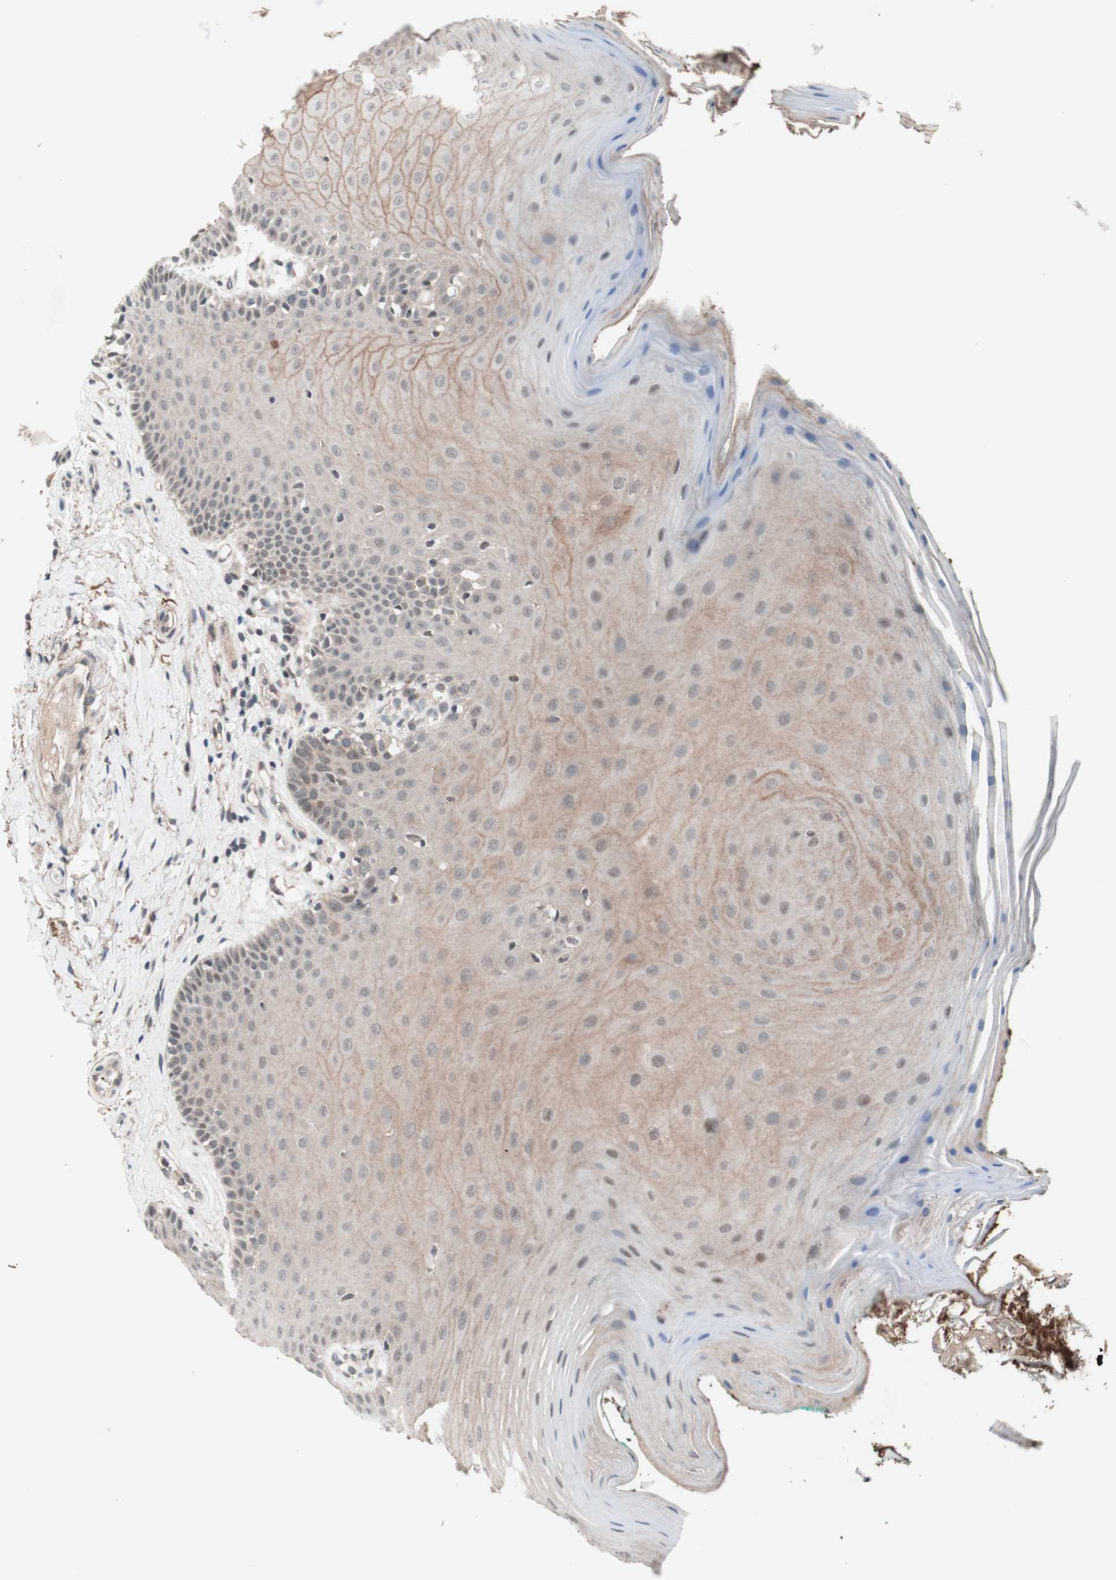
{"staining": {"intensity": "weak", "quantity": "25%-75%", "location": "cytoplasmic/membranous,nuclear"}, "tissue": "oral mucosa", "cell_type": "Squamous epithelial cells", "image_type": "normal", "snomed": [{"axis": "morphology", "description": "Normal tissue, NOS"}, {"axis": "topography", "description": "Skeletal muscle"}, {"axis": "topography", "description": "Oral tissue"}], "caption": "Human oral mucosa stained for a protein (brown) reveals weak cytoplasmic/membranous,nuclear positive staining in approximately 25%-75% of squamous epithelial cells.", "gene": "CD55", "patient": {"sex": "male", "age": 58}}